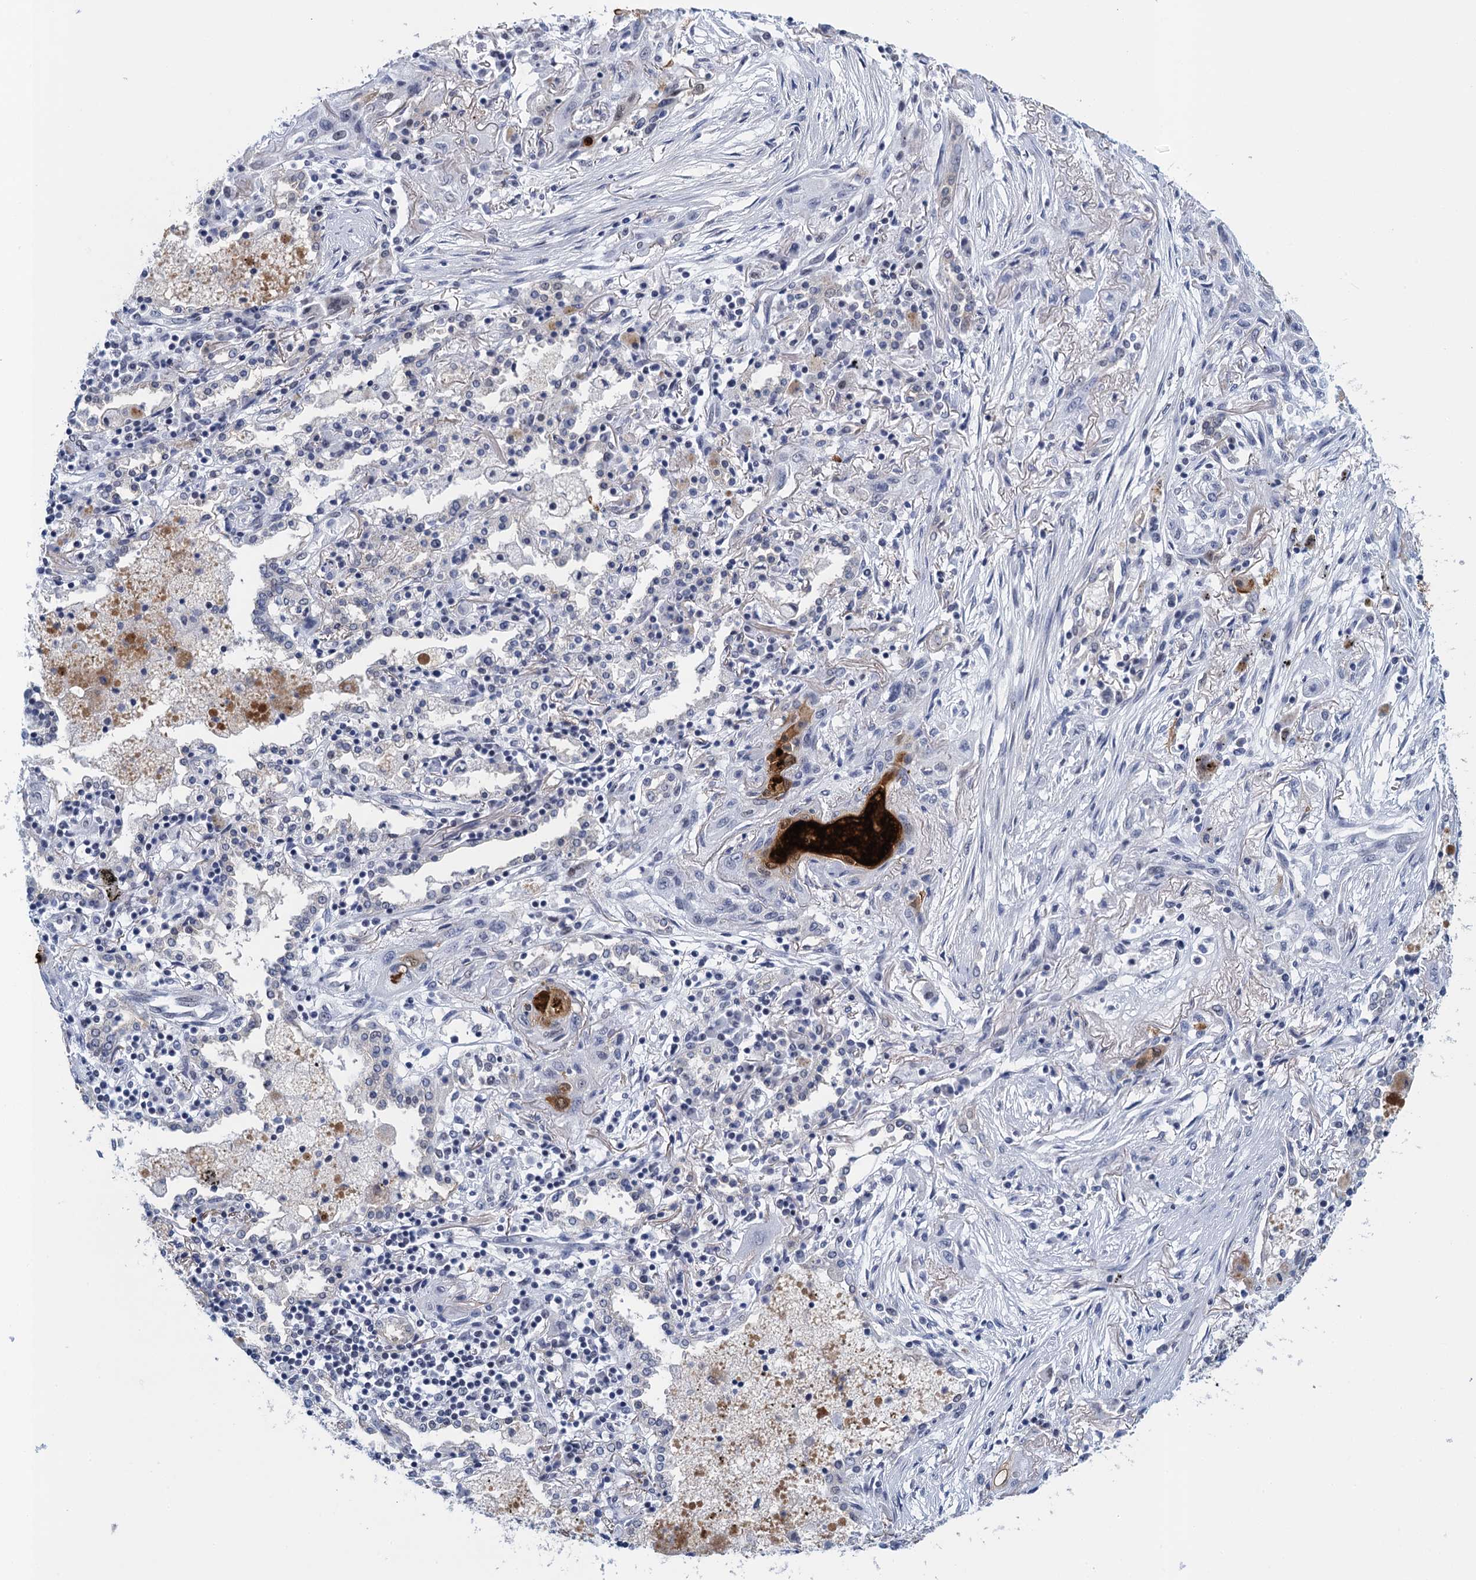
{"staining": {"intensity": "negative", "quantity": "none", "location": "none"}, "tissue": "lung cancer", "cell_type": "Tumor cells", "image_type": "cancer", "snomed": [{"axis": "morphology", "description": "Squamous cell carcinoma, NOS"}, {"axis": "topography", "description": "Lung"}], "caption": "Tumor cells show no significant protein positivity in lung cancer. (Stains: DAB IHC with hematoxylin counter stain, Microscopy: brightfield microscopy at high magnification).", "gene": "EPS8L1", "patient": {"sex": "female", "age": 47}}